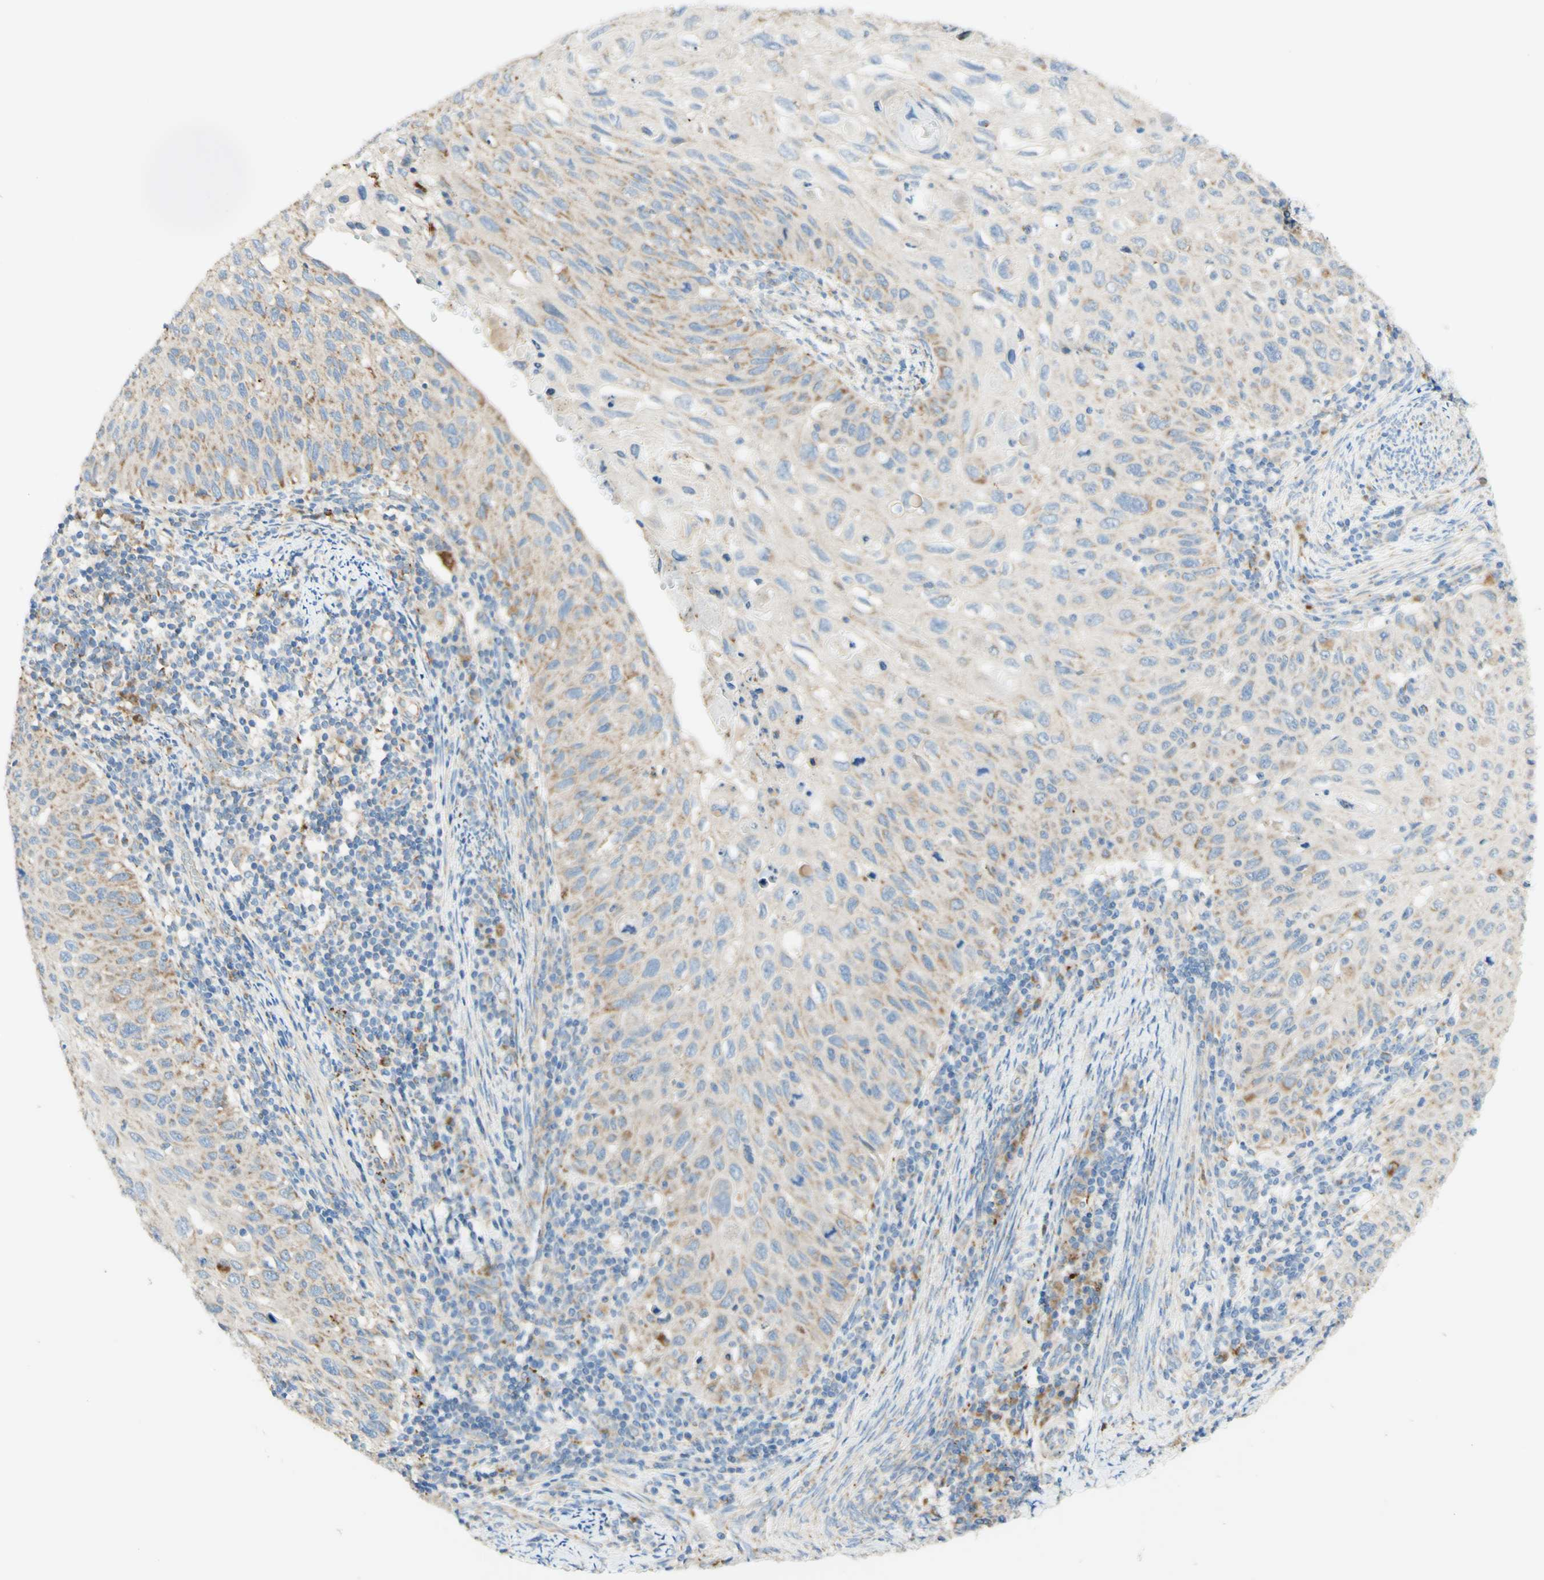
{"staining": {"intensity": "weak", "quantity": ">75%", "location": "cytoplasmic/membranous"}, "tissue": "cervical cancer", "cell_type": "Tumor cells", "image_type": "cancer", "snomed": [{"axis": "morphology", "description": "Squamous cell carcinoma, NOS"}, {"axis": "topography", "description": "Cervix"}], "caption": "This is an image of immunohistochemistry staining of cervical cancer, which shows weak expression in the cytoplasmic/membranous of tumor cells.", "gene": "ARMC10", "patient": {"sex": "female", "age": 70}}